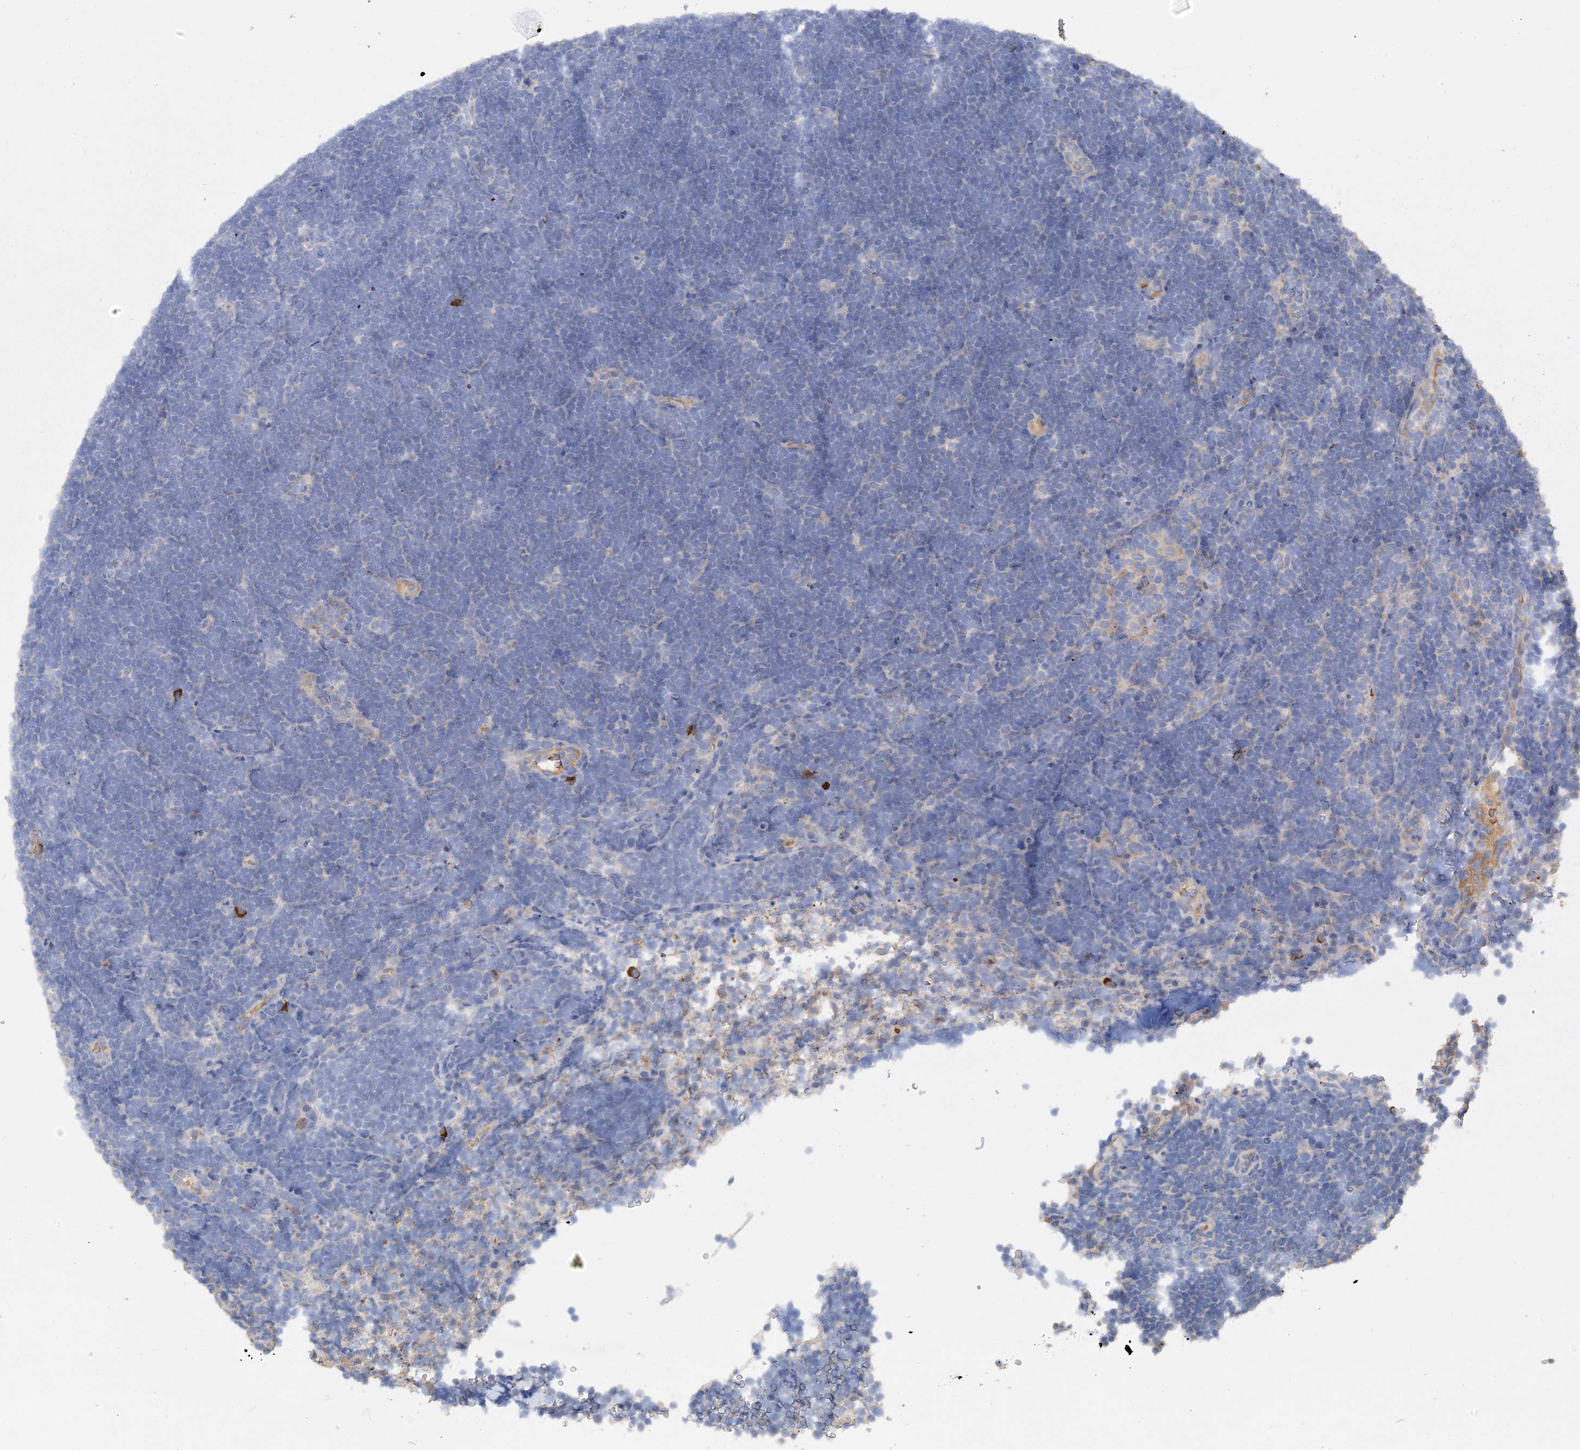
{"staining": {"intensity": "negative", "quantity": "none", "location": "none"}, "tissue": "lymphoma", "cell_type": "Tumor cells", "image_type": "cancer", "snomed": [{"axis": "morphology", "description": "Malignant lymphoma, non-Hodgkin's type, High grade"}, {"axis": "topography", "description": "Lymph node"}], "caption": "Image shows no significant protein positivity in tumor cells of lymphoma. Nuclei are stained in blue.", "gene": "SLC5A11", "patient": {"sex": "male", "age": 13}}